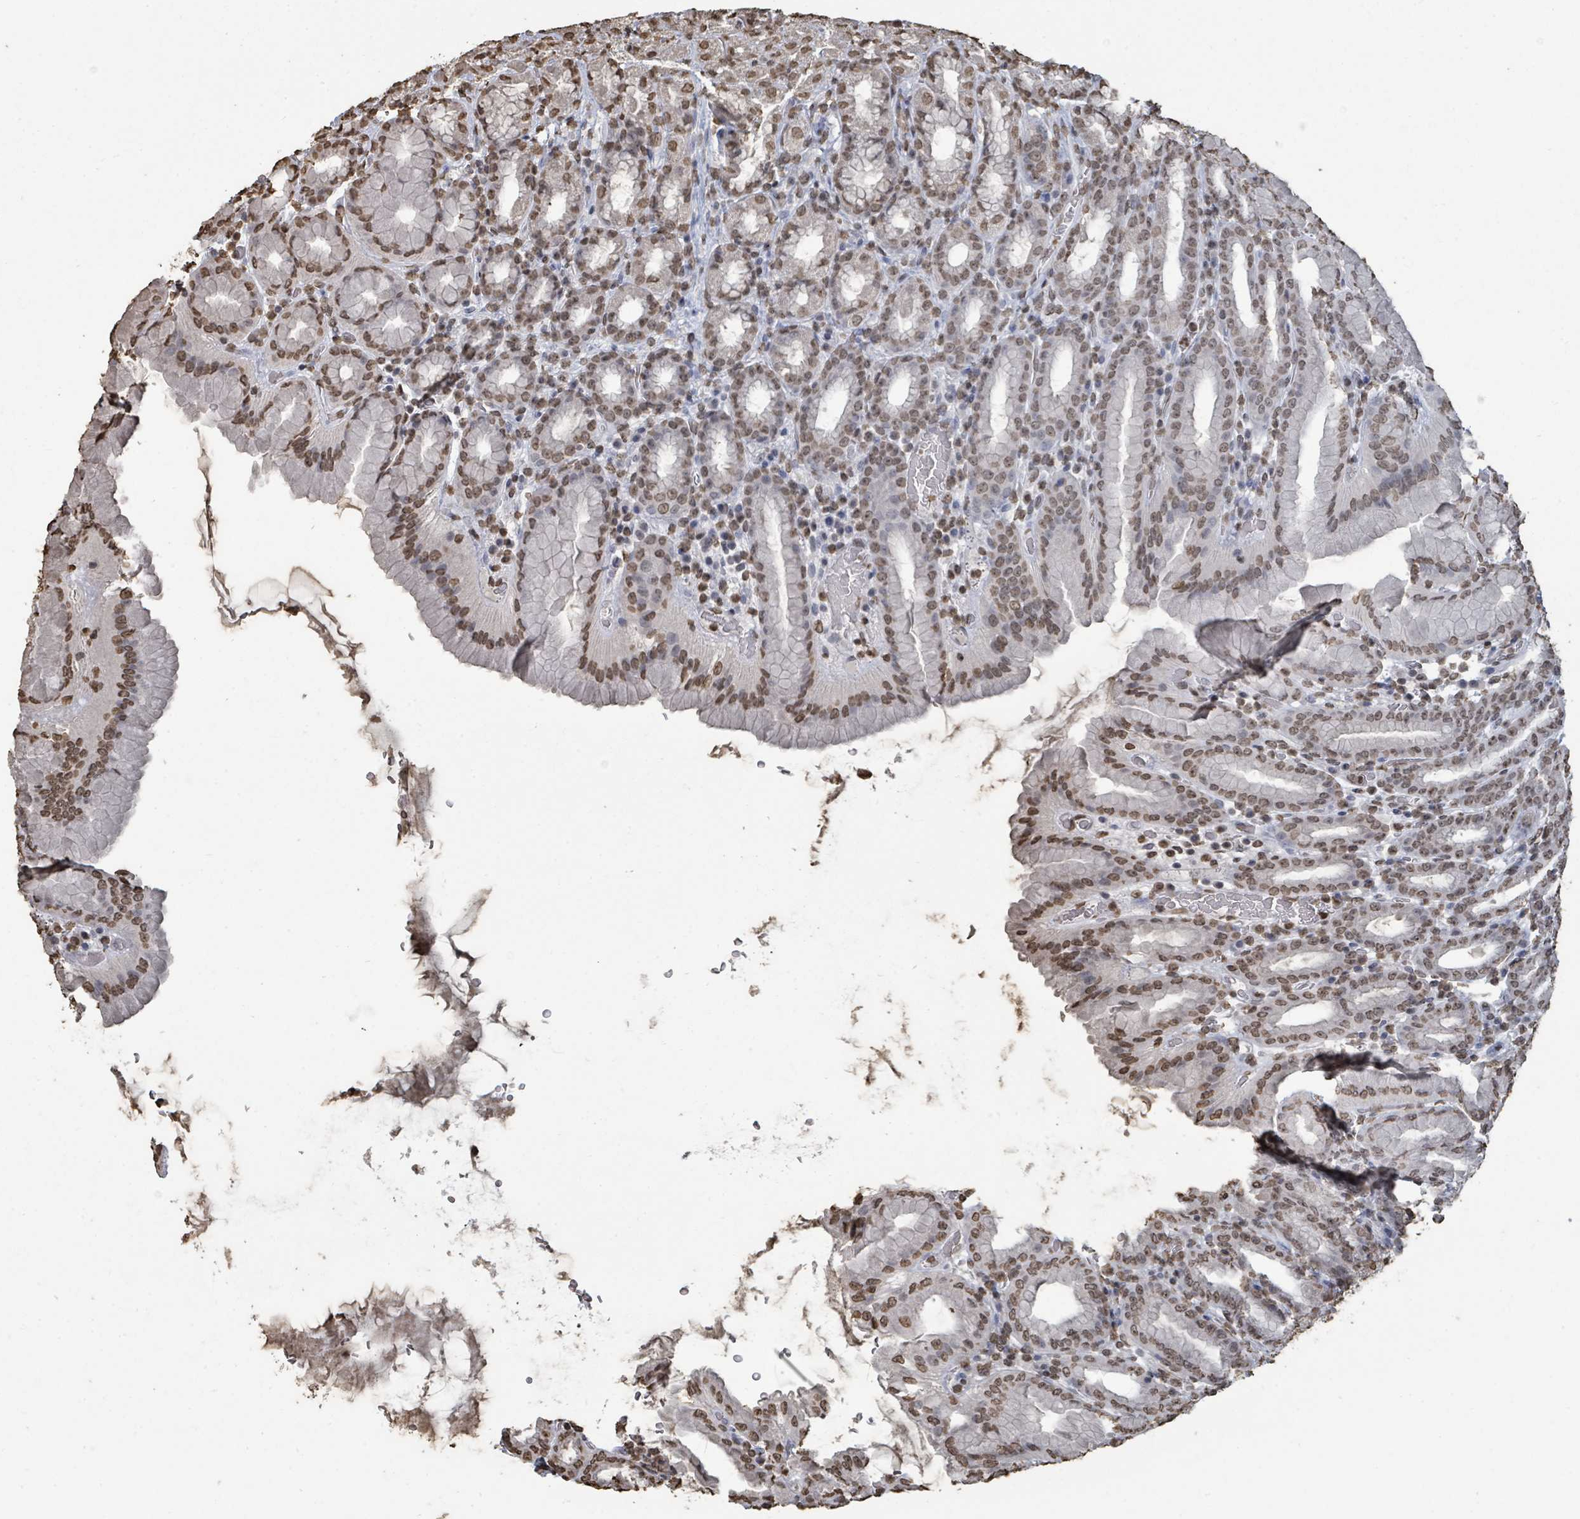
{"staining": {"intensity": "moderate", "quantity": "25%-75%", "location": "nuclear"}, "tissue": "stomach", "cell_type": "Glandular cells", "image_type": "normal", "snomed": [{"axis": "morphology", "description": "Normal tissue, NOS"}, {"axis": "topography", "description": "Stomach, upper"}, {"axis": "topography", "description": "Stomach"}], "caption": "Immunohistochemistry (DAB (3,3'-diaminobenzidine)) staining of normal stomach displays moderate nuclear protein staining in about 25%-75% of glandular cells. (IHC, brightfield microscopy, high magnification).", "gene": "MRPS12", "patient": {"sex": "male", "age": 68}}